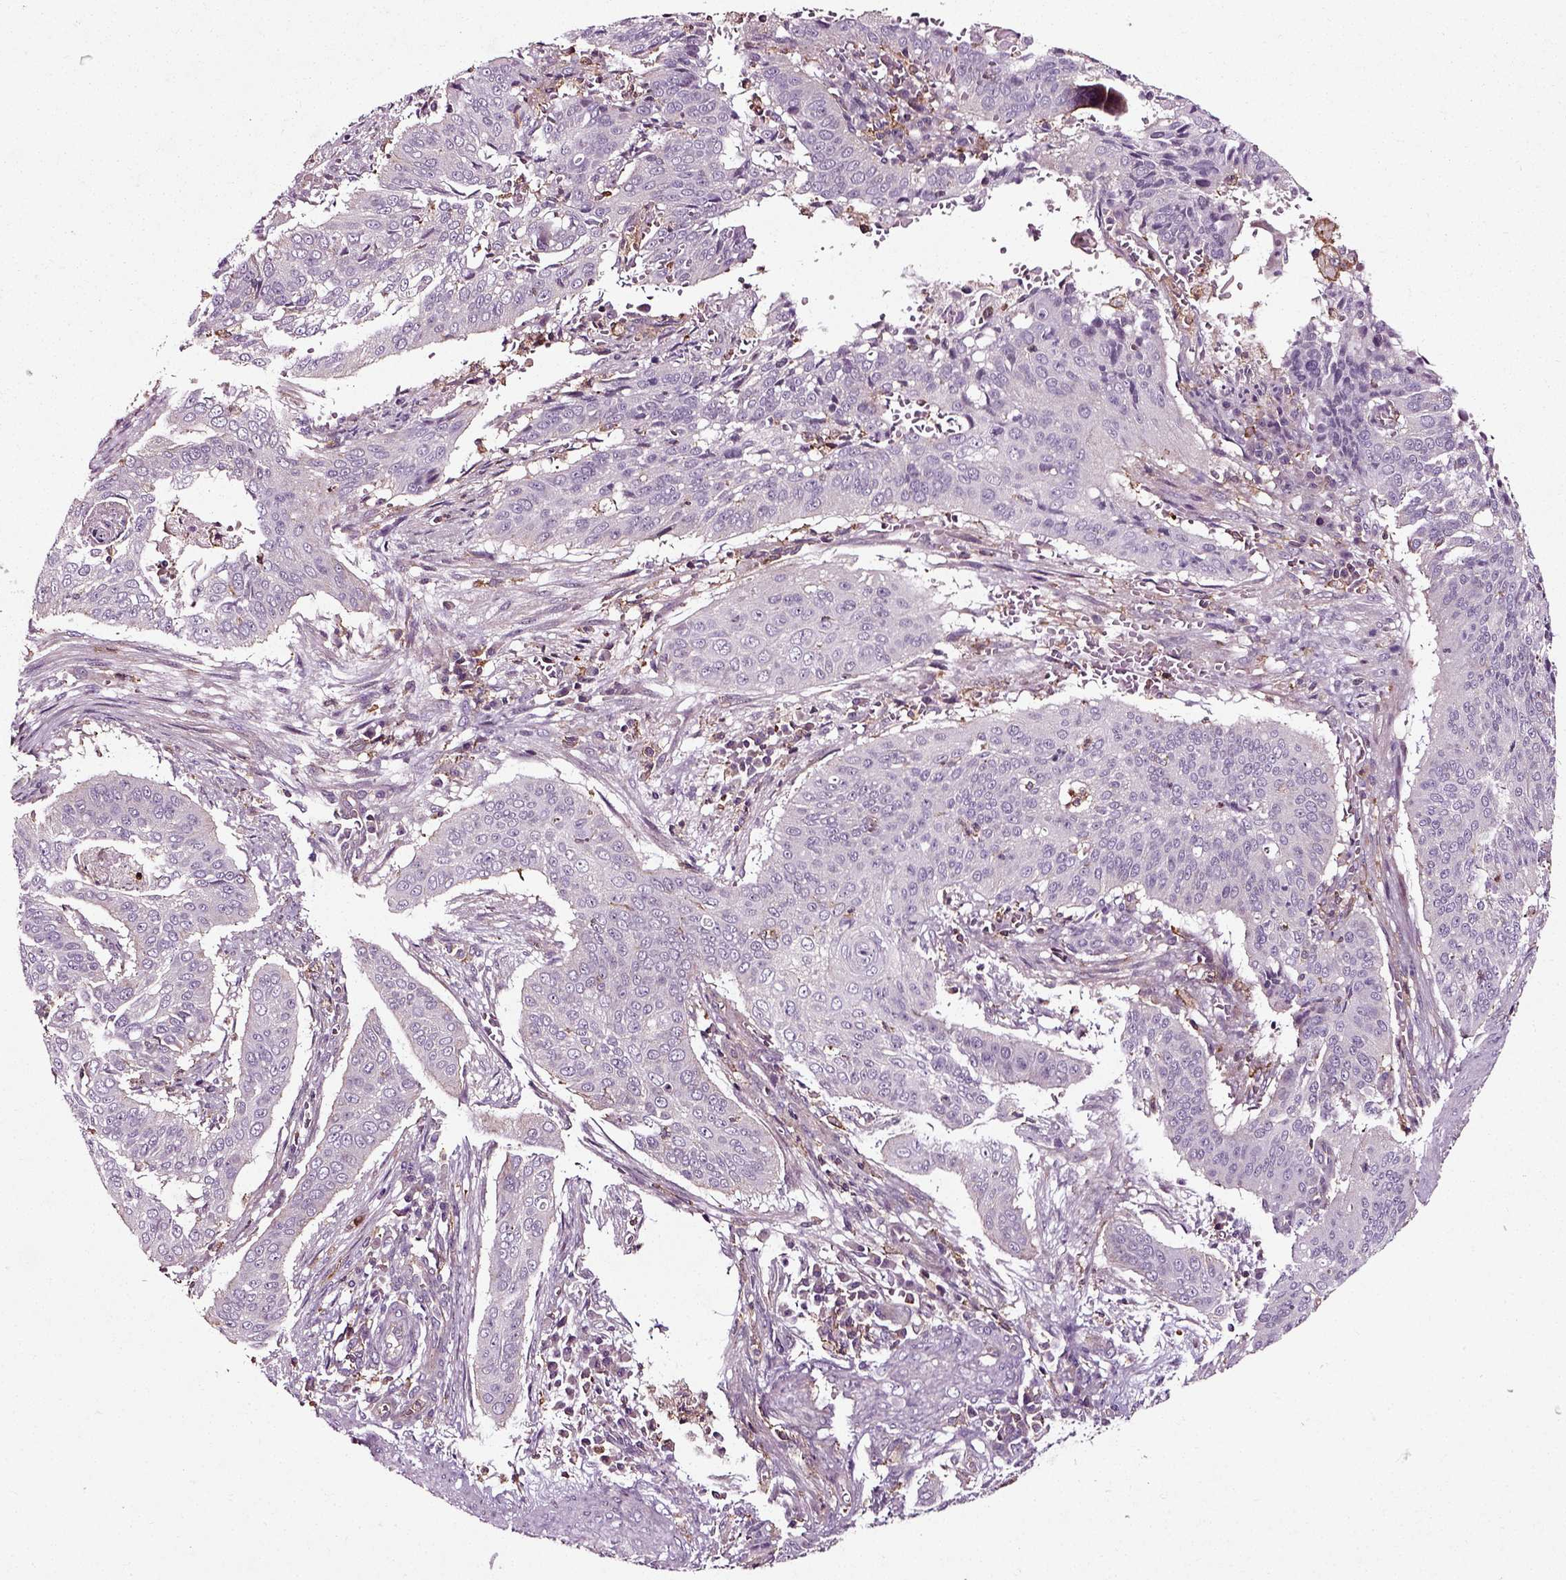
{"staining": {"intensity": "negative", "quantity": "none", "location": "none"}, "tissue": "cervical cancer", "cell_type": "Tumor cells", "image_type": "cancer", "snomed": [{"axis": "morphology", "description": "Squamous cell carcinoma, NOS"}, {"axis": "topography", "description": "Cervix"}], "caption": "DAB (3,3'-diaminobenzidine) immunohistochemical staining of human squamous cell carcinoma (cervical) reveals no significant positivity in tumor cells. (Brightfield microscopy of DAB (3,3'-diaminobenzidine) immunohistochemistry at high magnification).", "gene": "RHOF", "patient": {"sex": "female", "age": 39}}